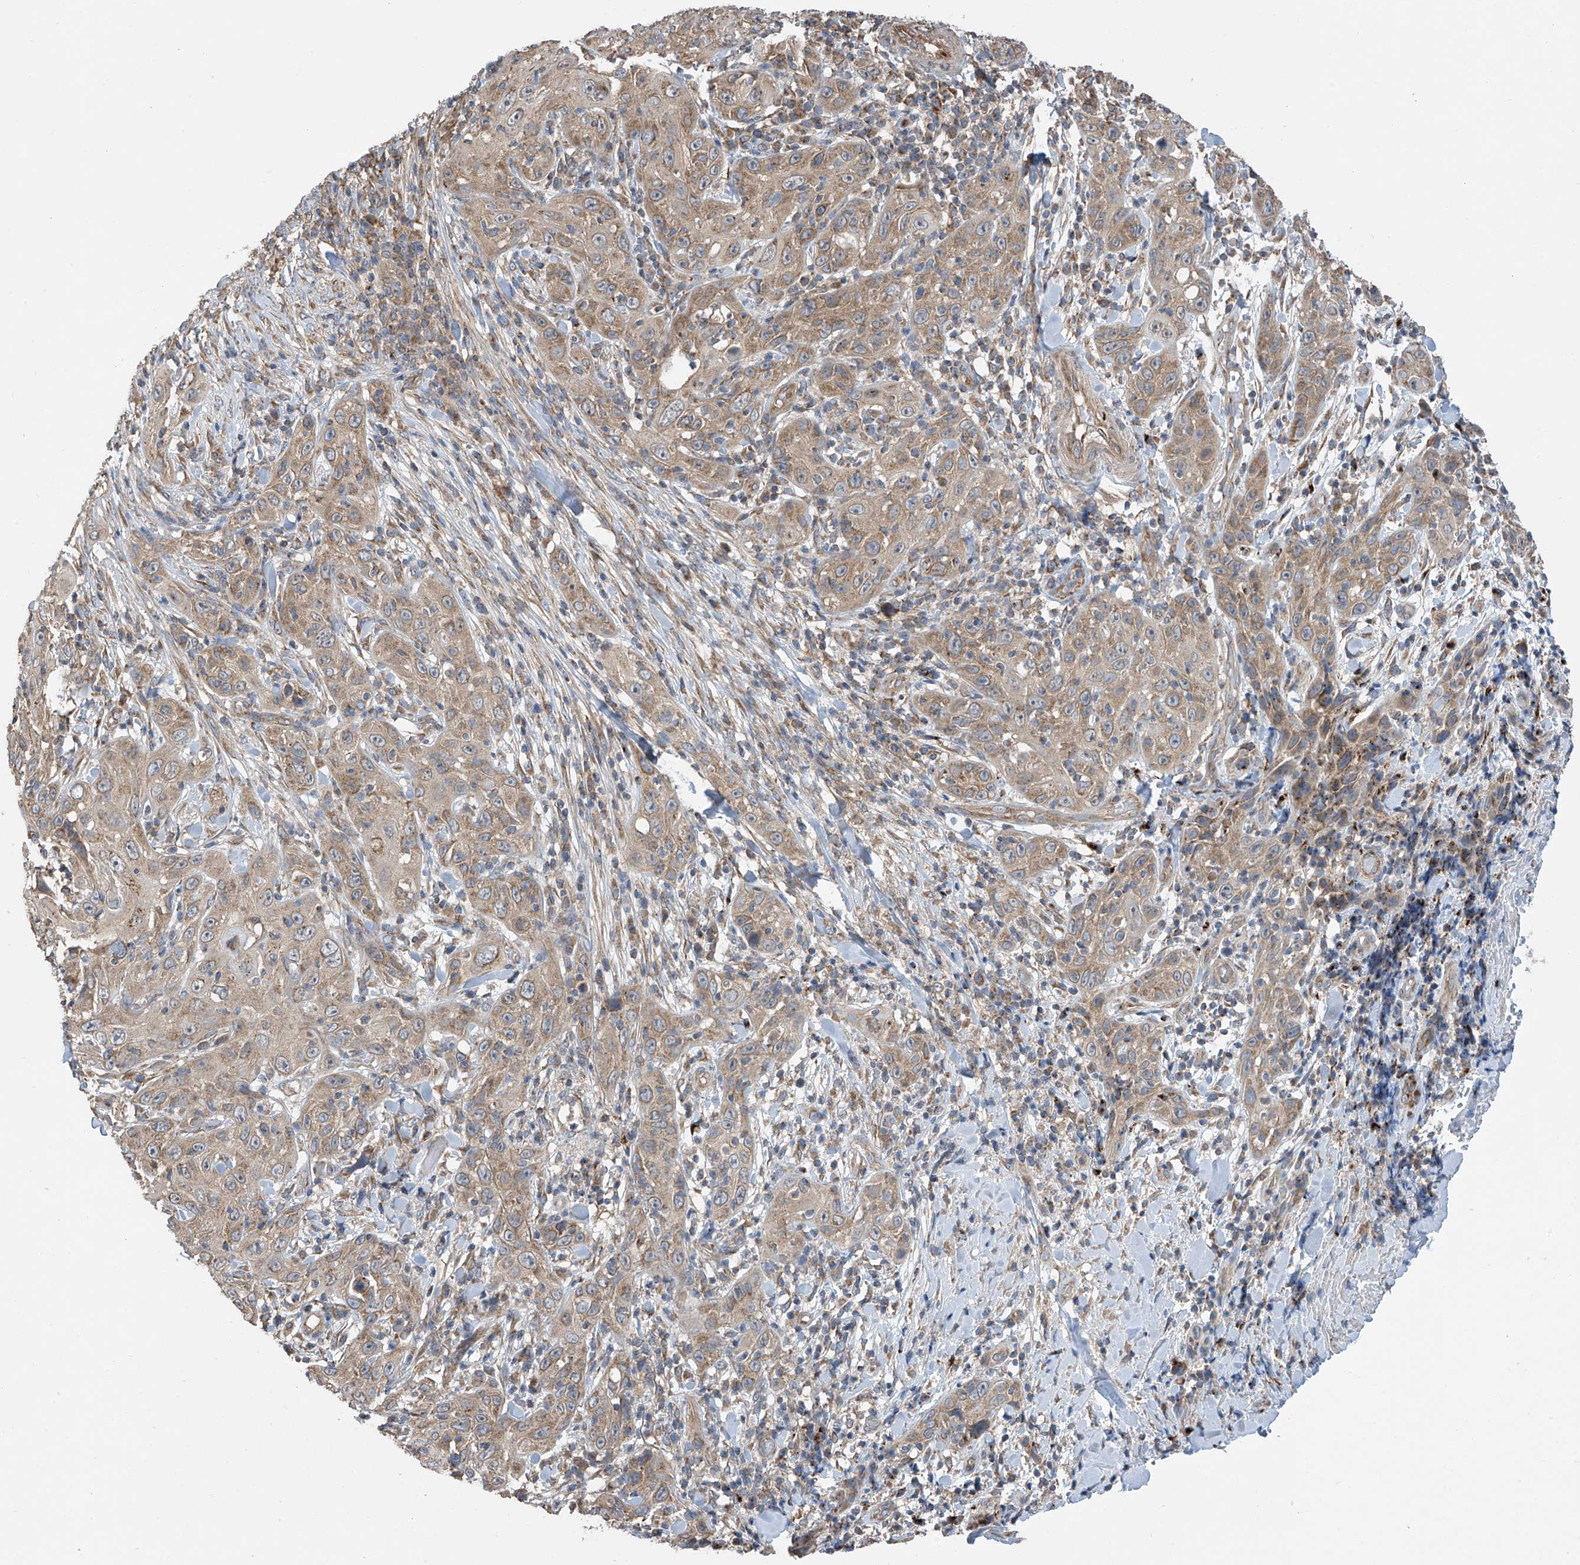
{"staining": {"intensity": "moderate", "quantity": ">75%", "location": "cytoplasmic/membranous"}, "tissue": "skin cancer", "cell_type": "Tumor cells", "image_type": "cancer", "snomed": [{"axis": "morphology", "description": "Squamous cell carcinoma, NOS"}, {"axis": "topography", "description": "Skin"}], "caption": "The image exhibits staining of skin squamous cell carcinoma, revealing moderate cytoplasmic/membranous protein staining (brown color) within tumor cells.", "gene": "PNPT1", "patient": {"sex": "female", "age": 88}}